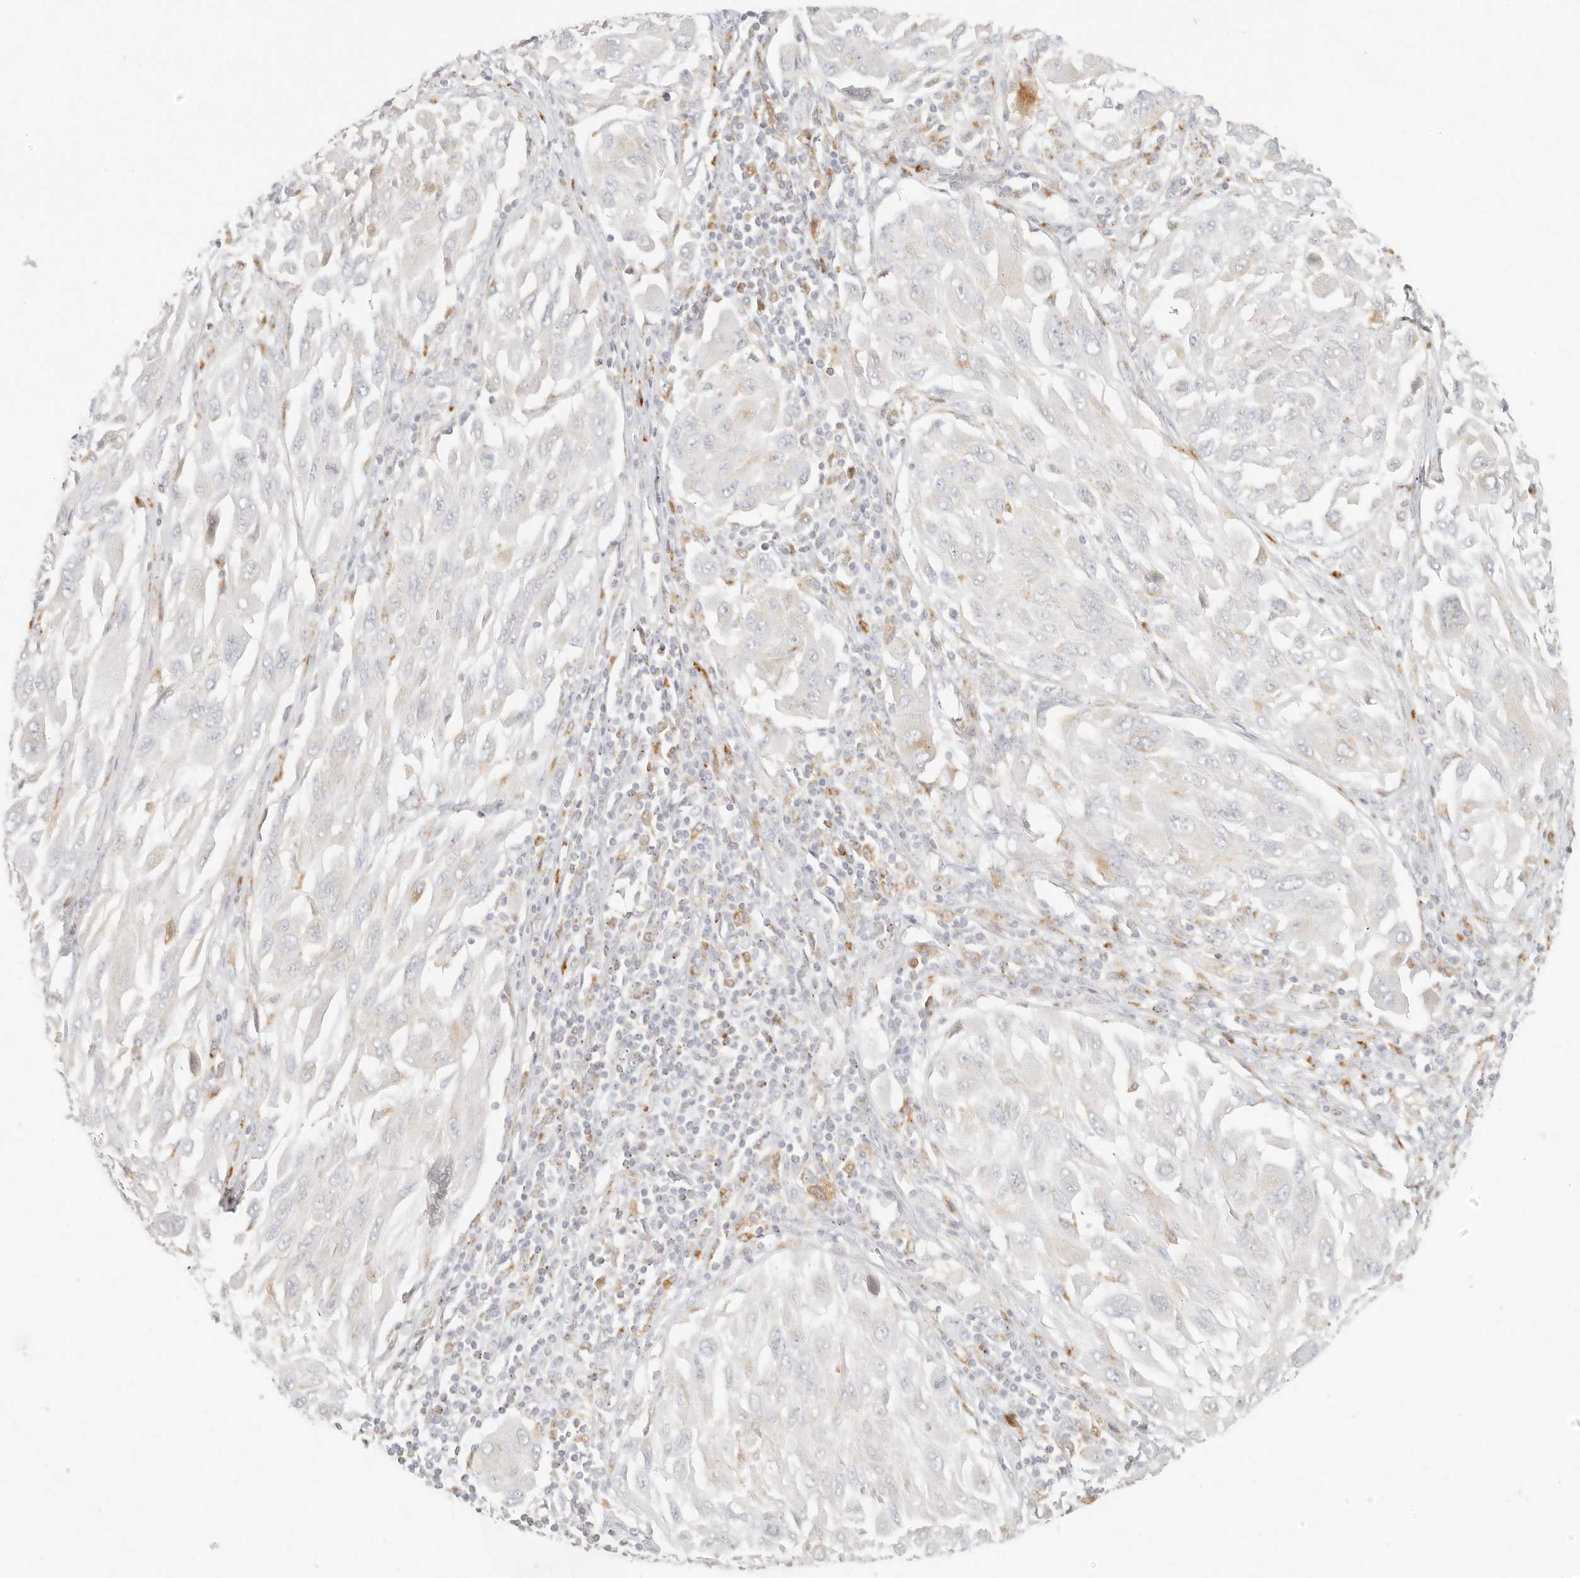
{"staining": {"intensity": "negative", "quantity": "none", "location": "none"}, "tissue": "melanoma", "cell_type": "Tumor cells", "image_type": "cancer", "snomed": [{"axis": "morphology", "description": "Malignant melanoma, NOS"}, {"axis": "topography", "description": "Skin"}], "caption": "IHC histopathology image of neoplastic tissue: human melanoma stained with DAB (3,3'-diaminobenzidine) displays no significant protein staining in tumor cells.", "gene": "RNASET2", "patient": {"sex": "female", "age": 91}}